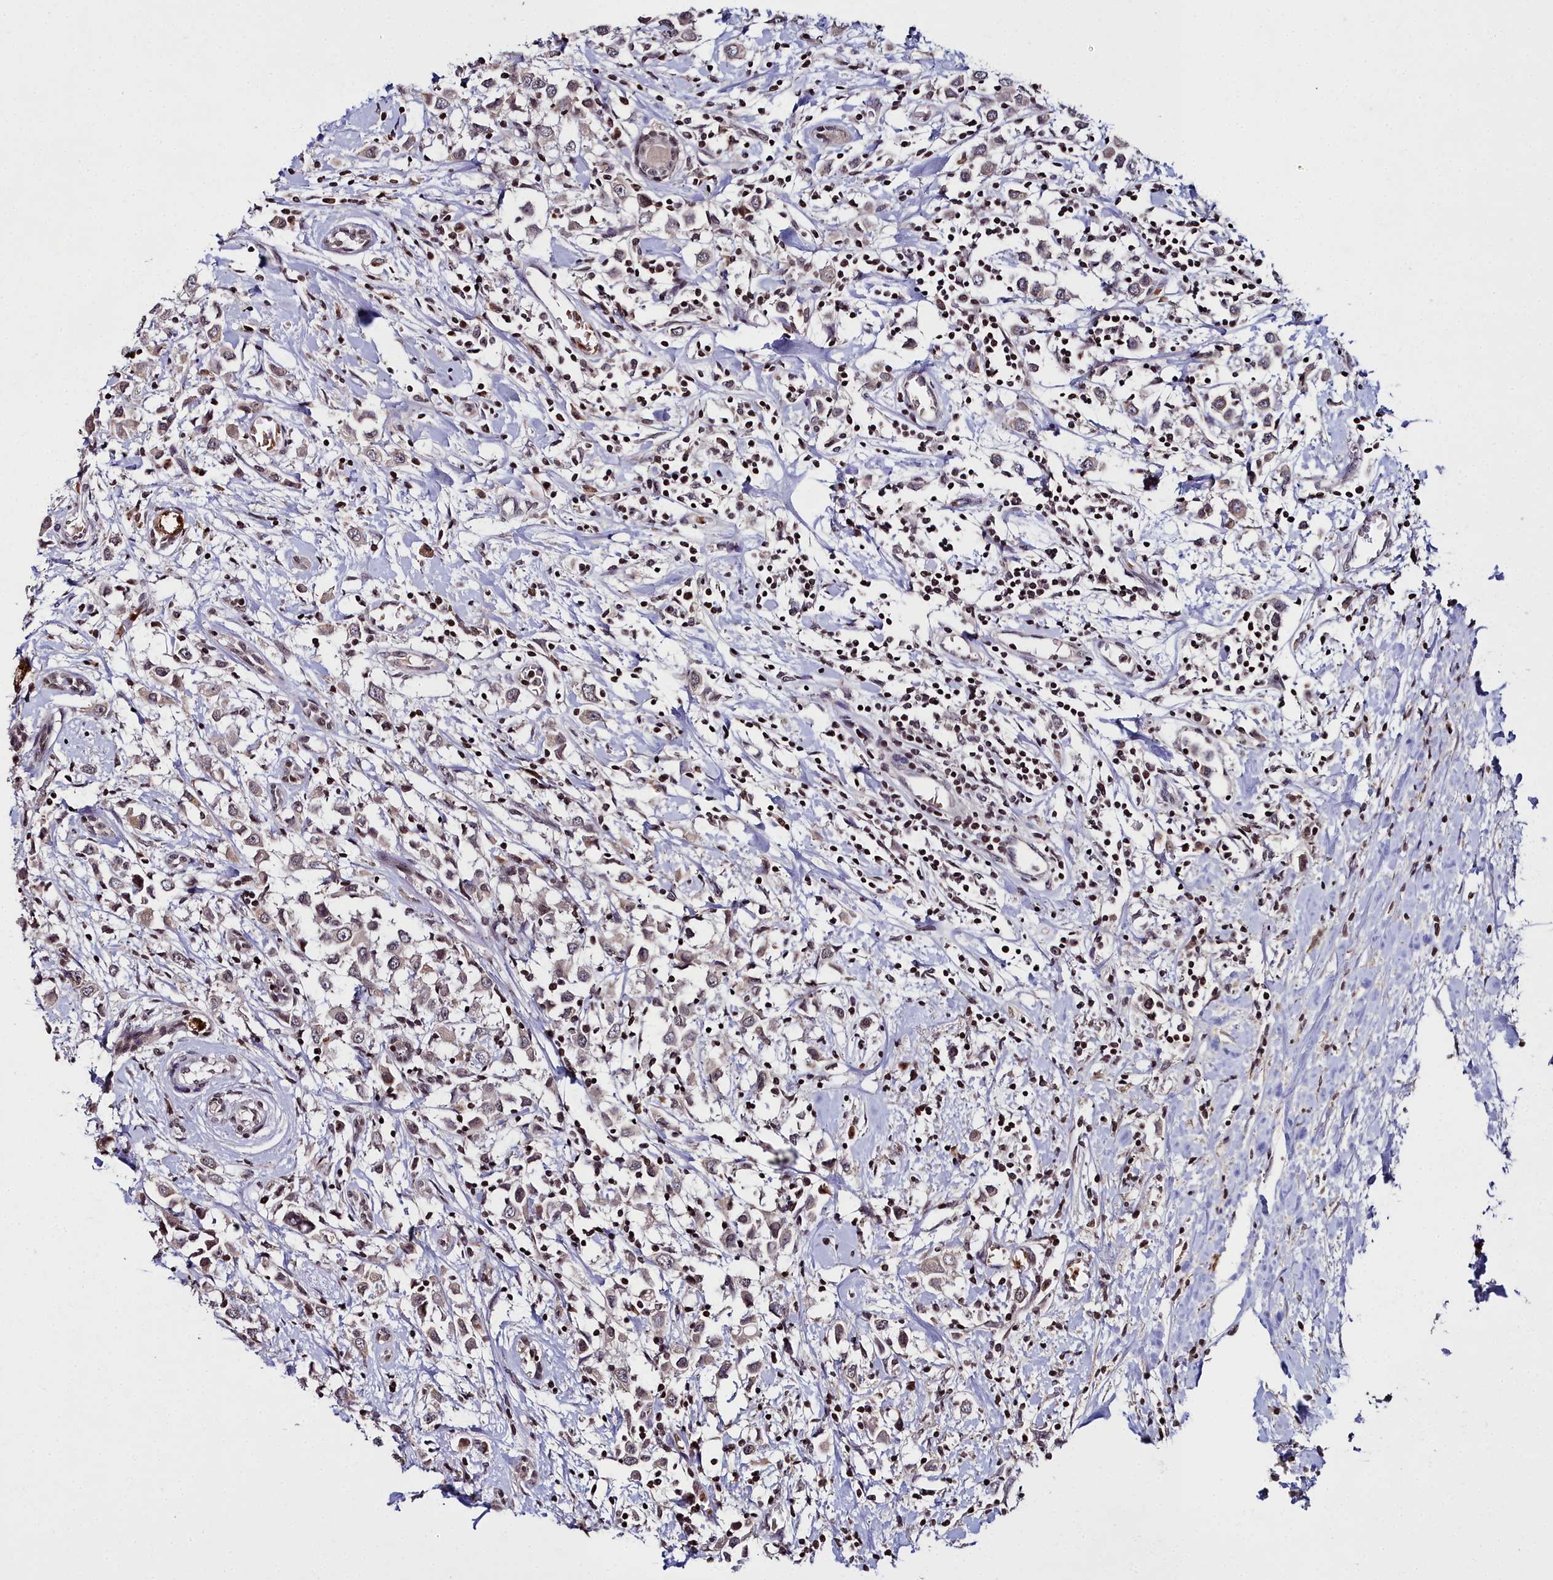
{"staining": {"intensity": "weak", "quantity": ">75%", "location": "cytoplasmic/membranous"}, "tissue": "breast cancer", "cell_type": "Tumor cells", "image_type": "cancer", "snomed": [{"axis": "morphology", "description": "Duct carcinoma"}, {"axis": "topography", "description": "Breast"}], "caption": "About >75% of tumor cells in human breast cancer reveal weak cytoplasmic/membranous protein positivity as visualized by brown immunohistochemical staining.", "gene": "FZD4", "patient": {"sex": "female", "age": 61}}